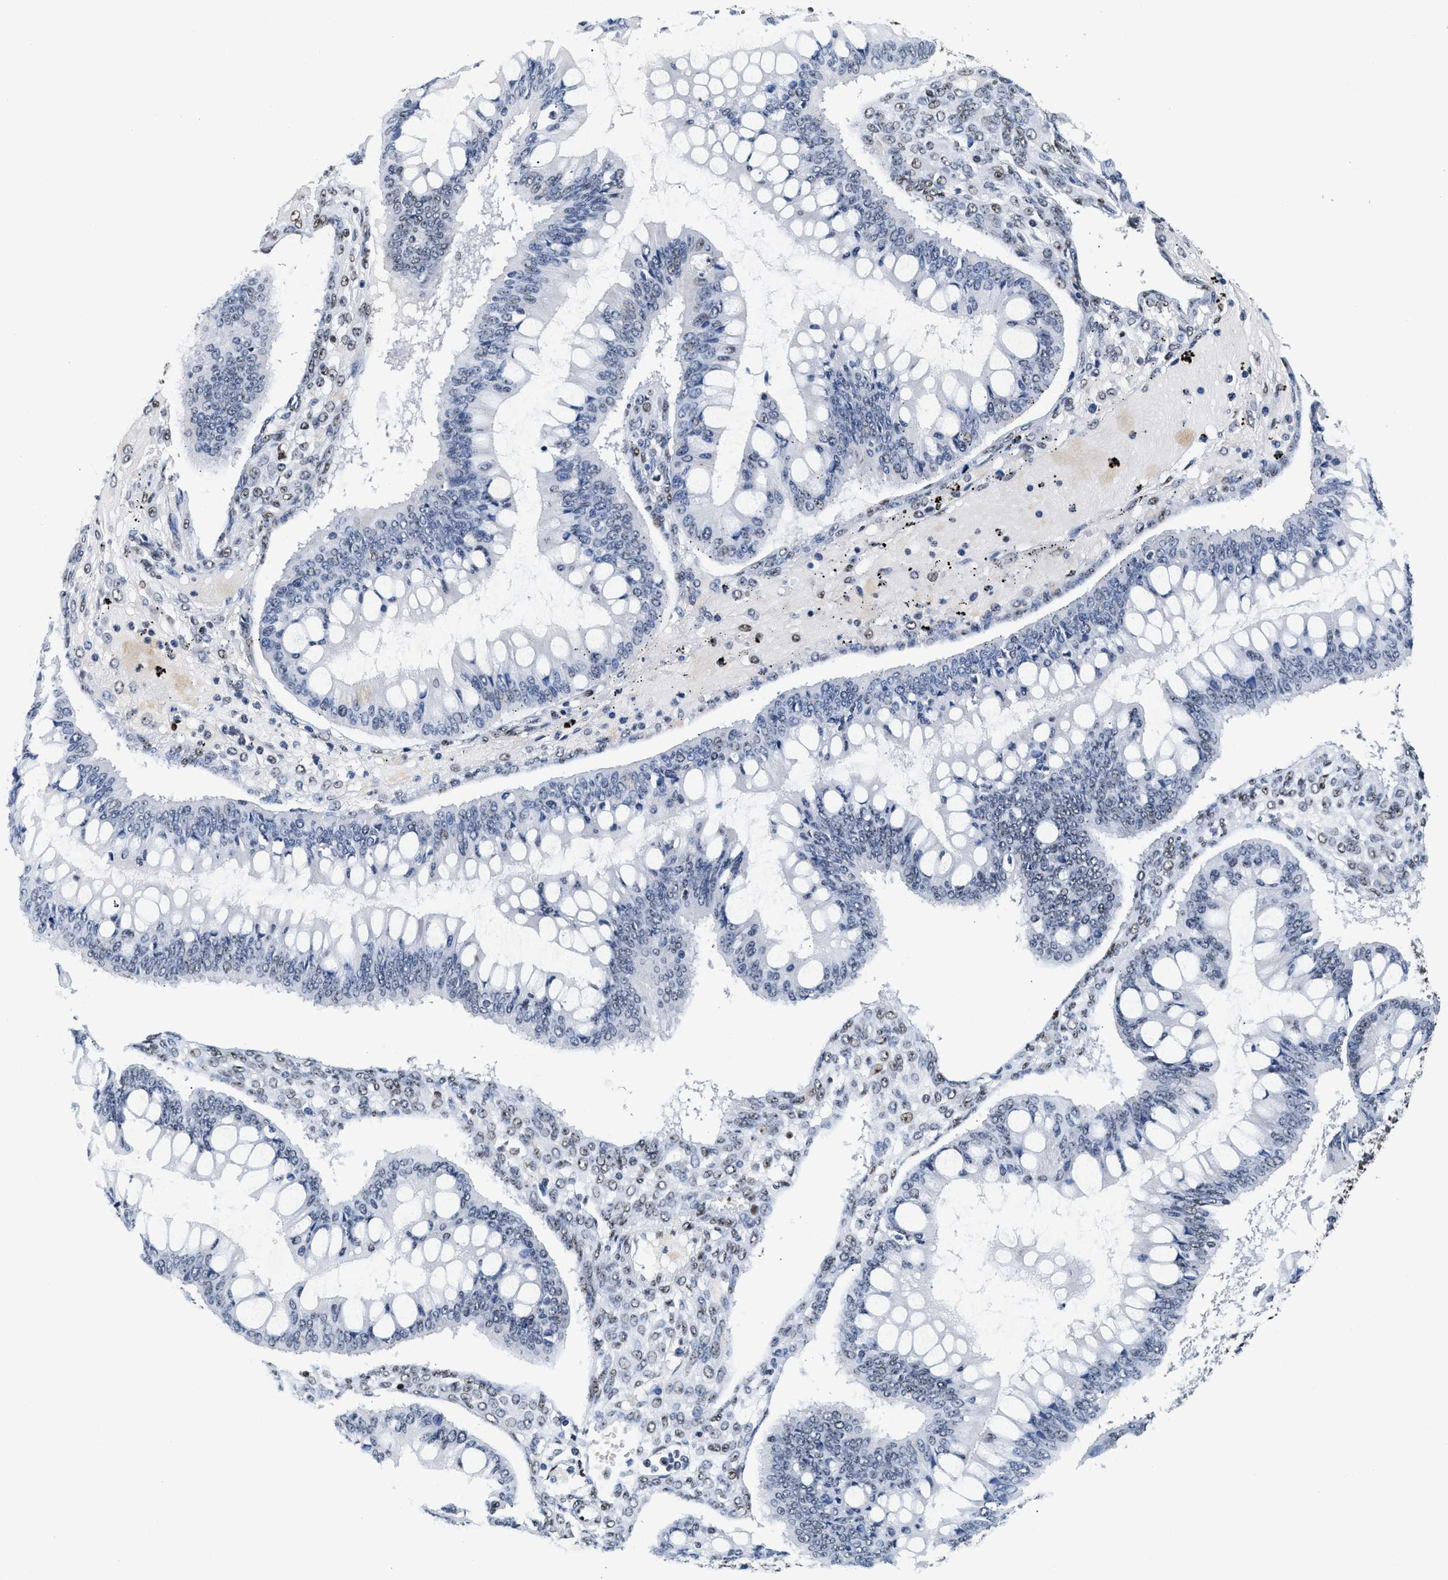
{"staining": {"intensity": "negative", "quantity": "none", "location": "none"}, "tissue": "ovarian cancer", "cell_type": "Tumor cells", "image_type": "cancer", "snomed": [{"axis": "morphology", "description": "Cystadenocarcinoma, mucinous, NOS"}, {"axis": "topography", "description": "Ovary"}], "caption": "Human ovarian cancer (mucinous cystadenocarcinoma) stained for a protein using immunohistochemistry exhibits no positivity in tumor cells.", "gene": "RAD50", "patient": {"sex": "female", "age": 73}}